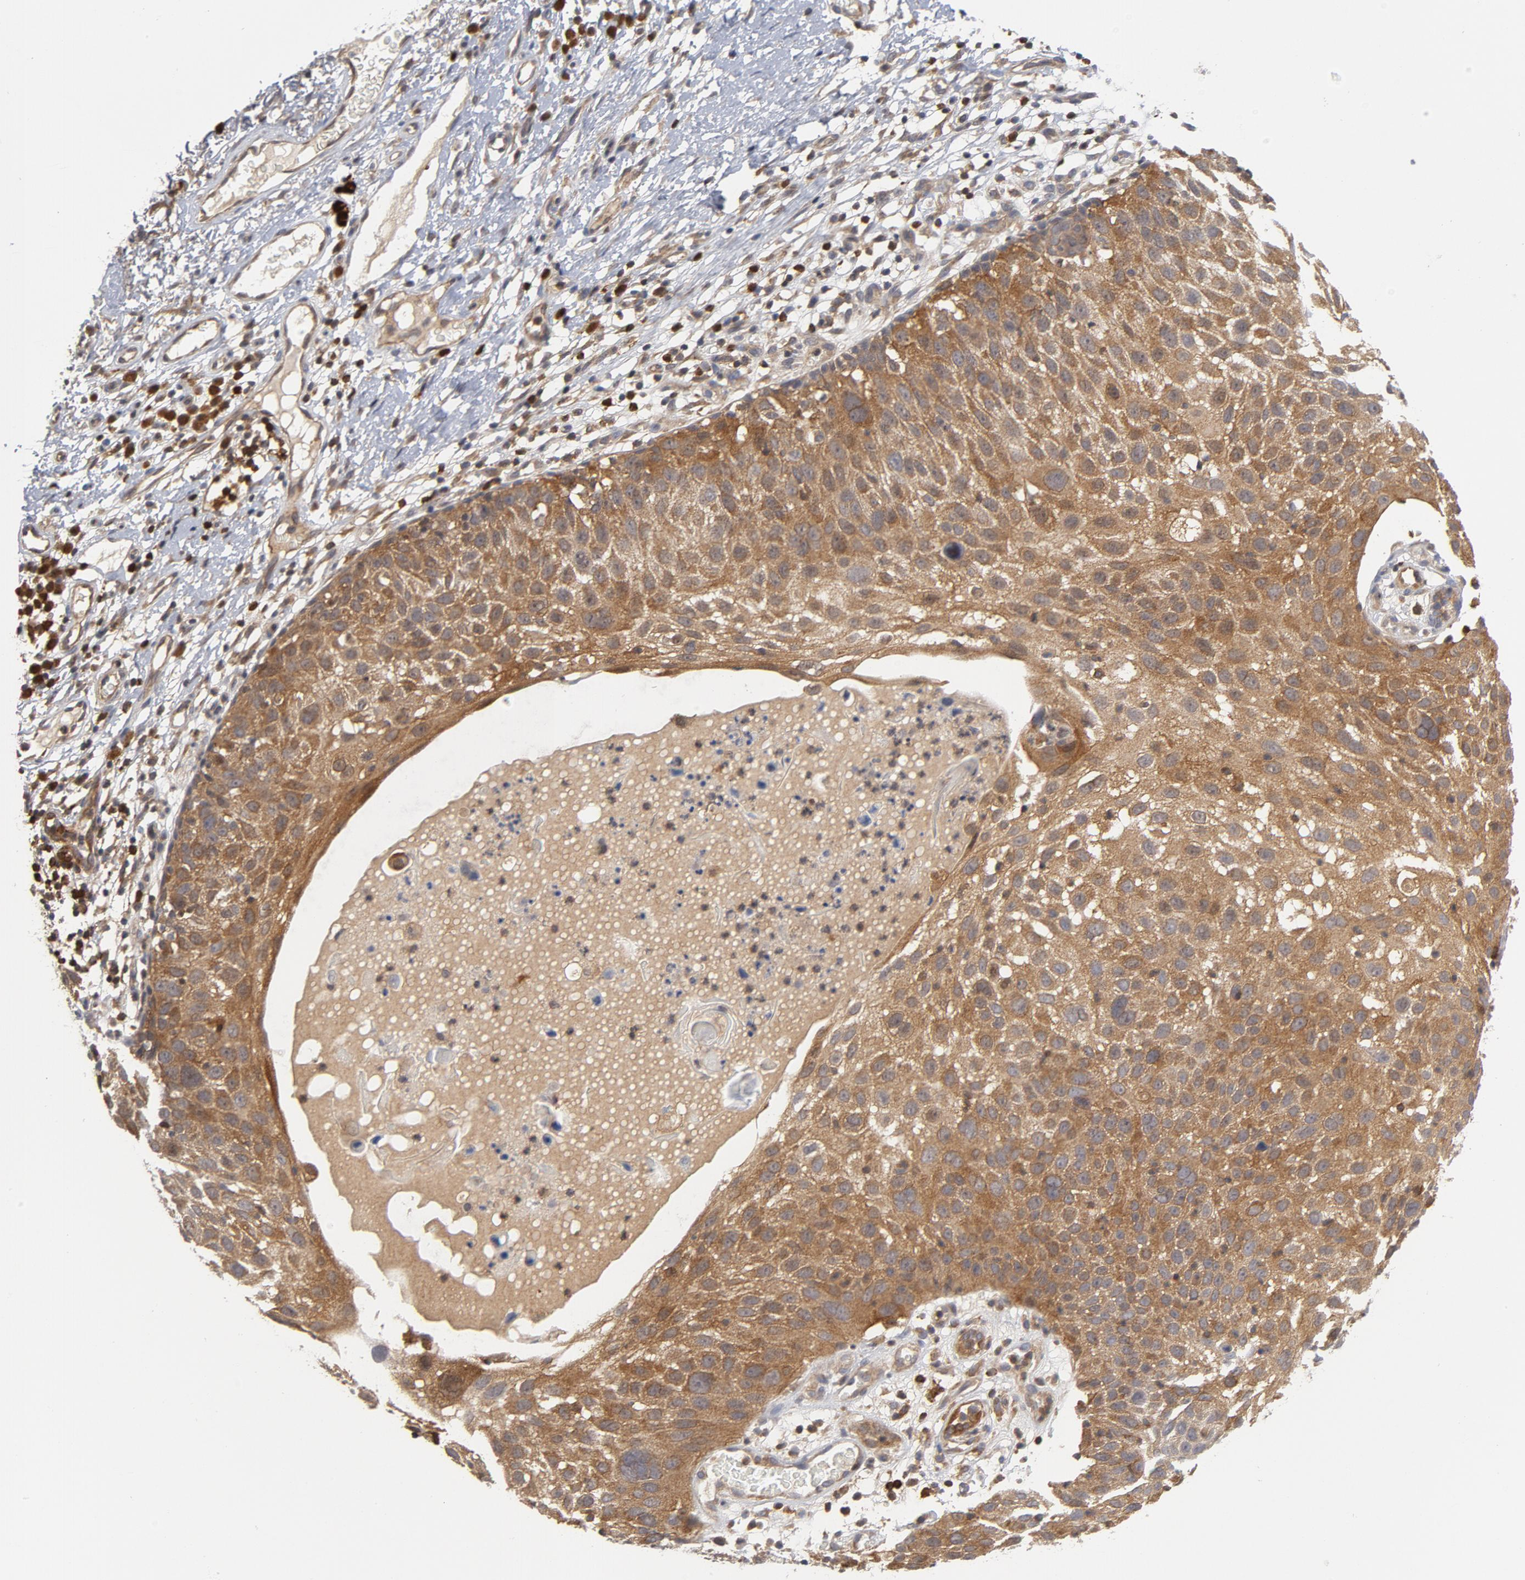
{"staining": {"intensity": "moderate", "quantity": ">75%", "location": "cytoplasmic/membranous"}, "tissue": "skin cancer", "cell_type": "Tumor cells", "image_type": "cancer", "snomed": [{"axis": "morphology", "description": "Squamous cell carcinoma, NOS"}, {"axis": "topography", "description": "Skin"}], "caption": "The histopathology image exhibits immunohistochemical staining of squamous cell carcinoma (skin). There is moderate cytoplasmic/membranous positivity is present in about >75% of tumor cells. Nuclei are stained in blue.", "gene": "TRADD", "patient": {"sex": "male", "age": 87}}